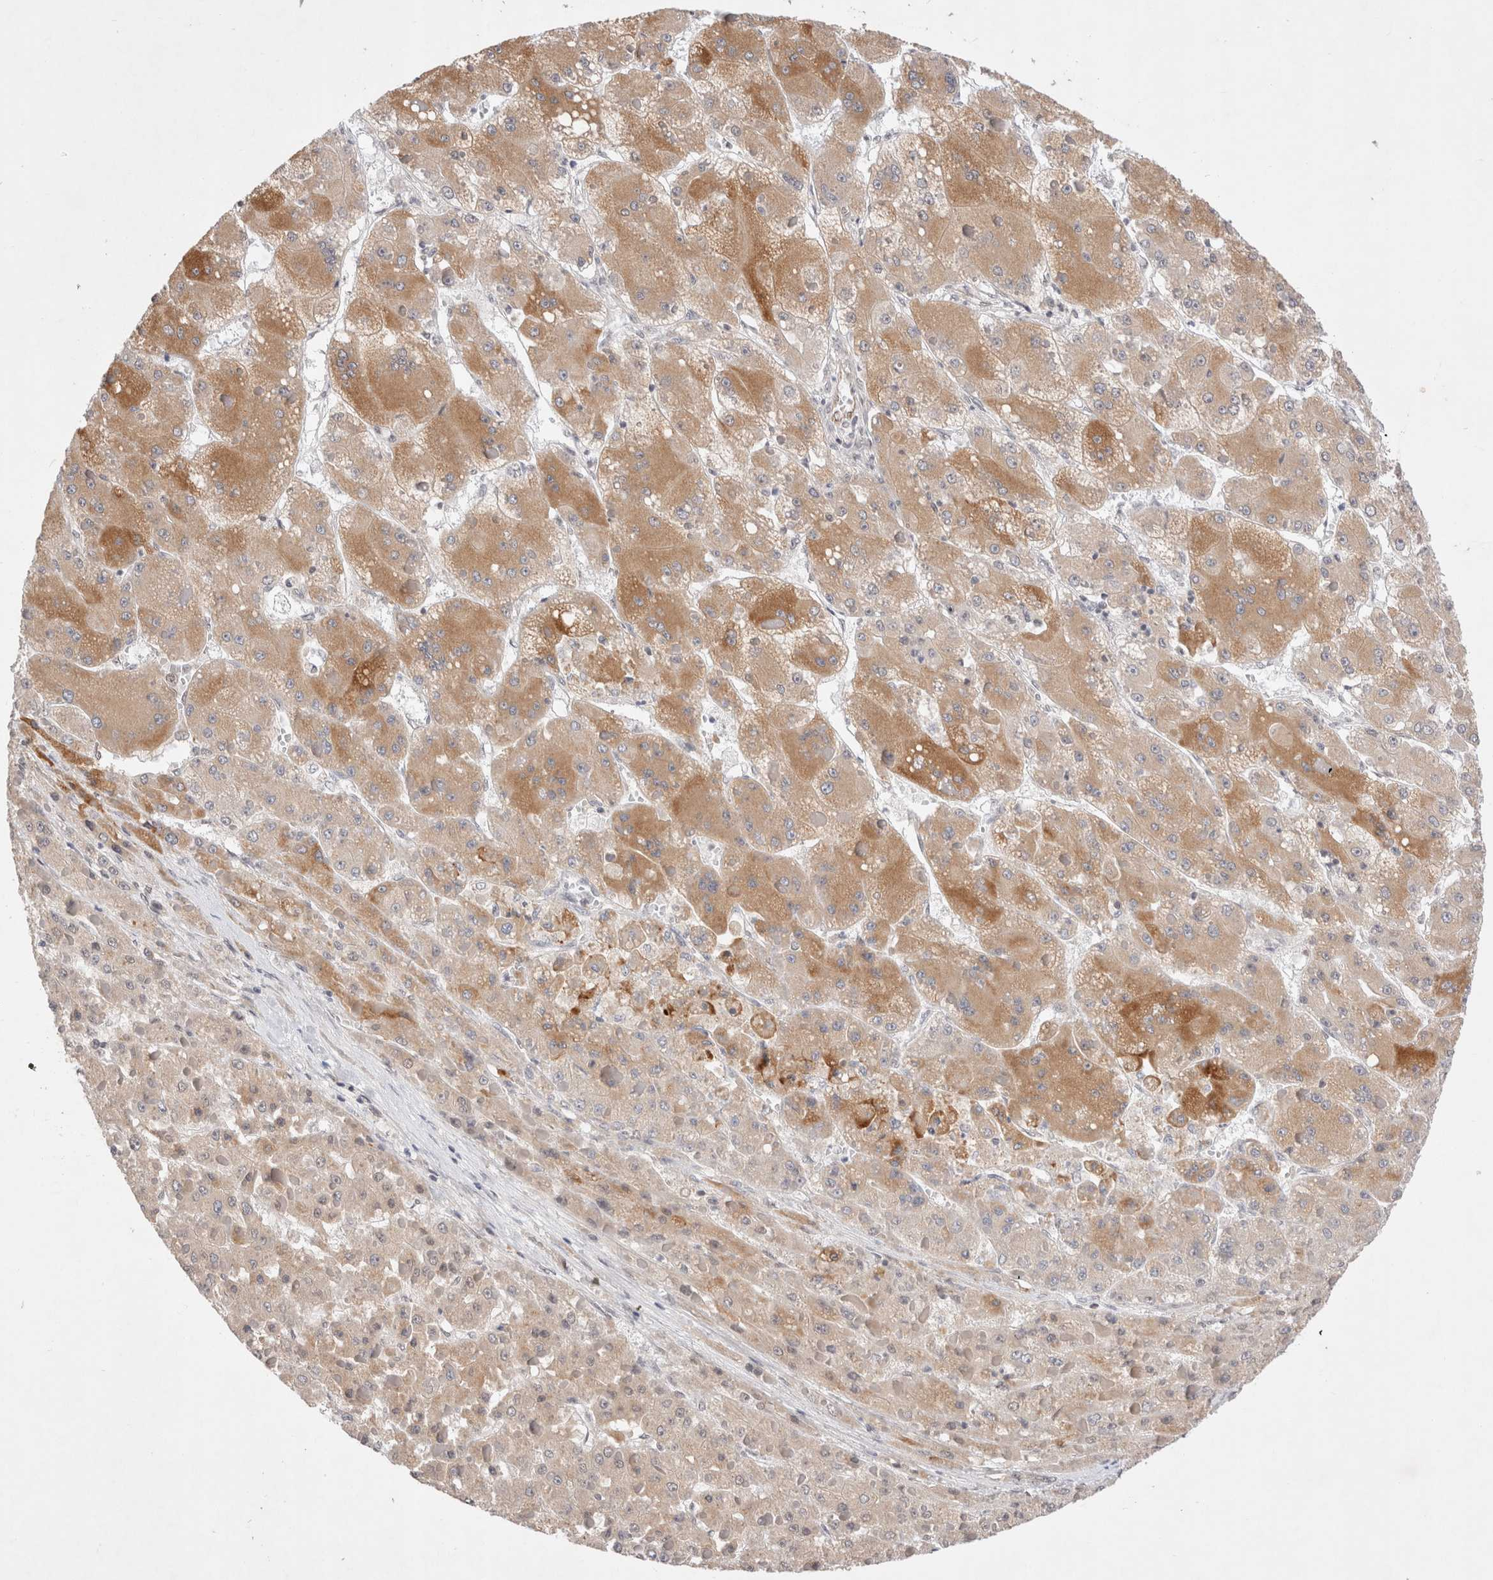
{"staining": {"intensity": "moderate", "quantity": ">75%", "location": "cytoplasmic/membranous"}, "tissue": "liver cancer", "cell_type": "Tumor cells", "image_type": "cancer", "snomed": [{"axis": "morphology", "description": "Carcinoma, Hepatocellular, NOS"}, {"axis": "topography", "description": "Liver"}], "caption": "Liver hepatocellular carcinoma stained with DAB (3,3'-diaminobenzidine) immunohistochemistry displays medium levels of moderate cytoplasmic/membranous staining in about >75% of tumor cells.", "gene": "GTF2I", "patient": {"sex": "female", "age": 73}}